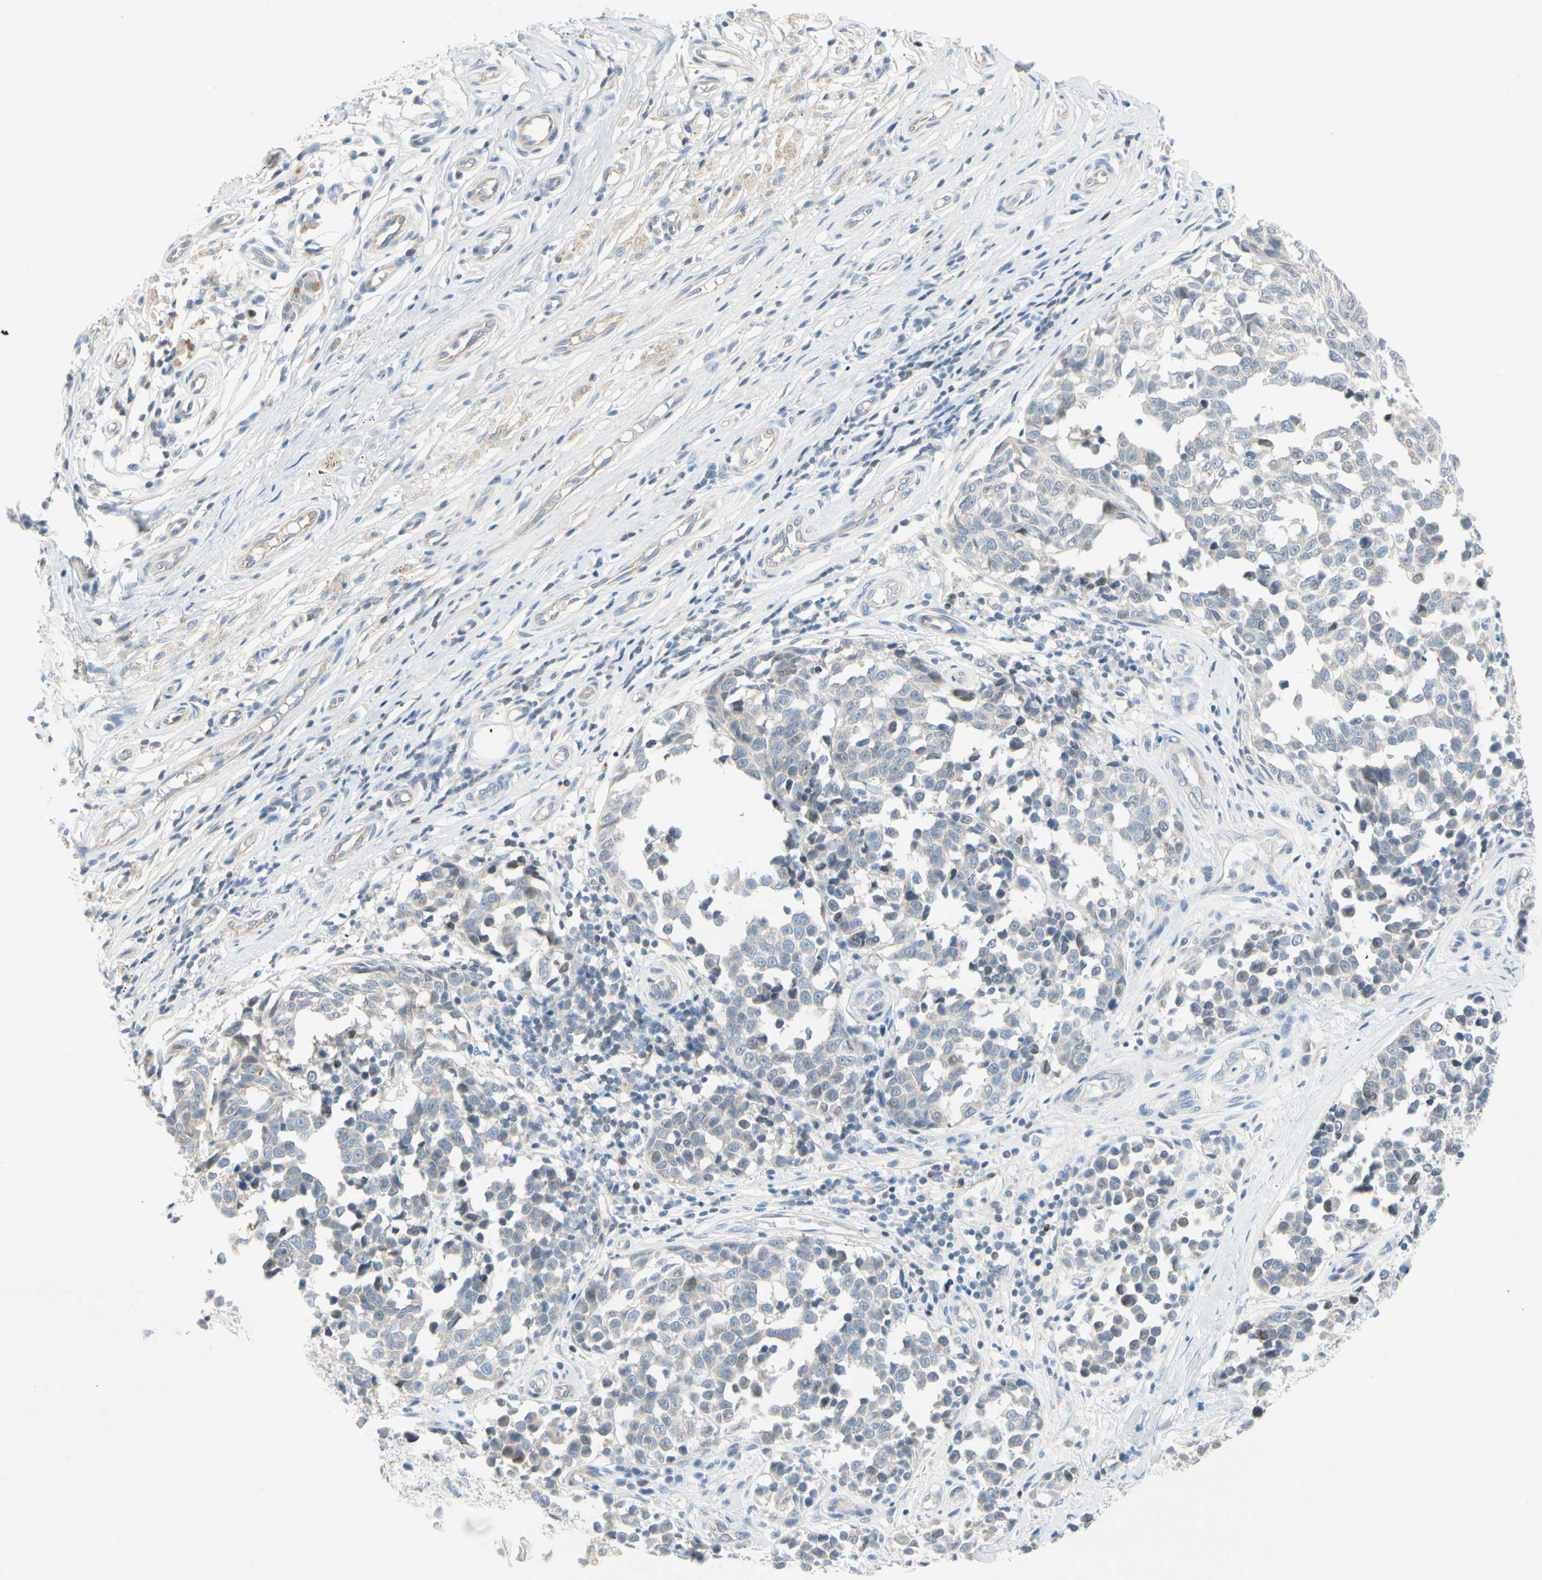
{"staining": {"intensity": "negative", "quantity": "none", "location": "none"}, "tissue": "melanoma", "cell_type": "Tumor cells", "image_type": "cancer", "snomed": [{"axis": "morphology", "description": "Malignant melanoma, NOS"}, {"axis": "topography", "description": "Skin"}], "caption": "Immunohistochemistry of human melanoma displays no positivity in tumor cells.", "gene": "ZNF132", "patient": {"sex": "female", "age": 64}}